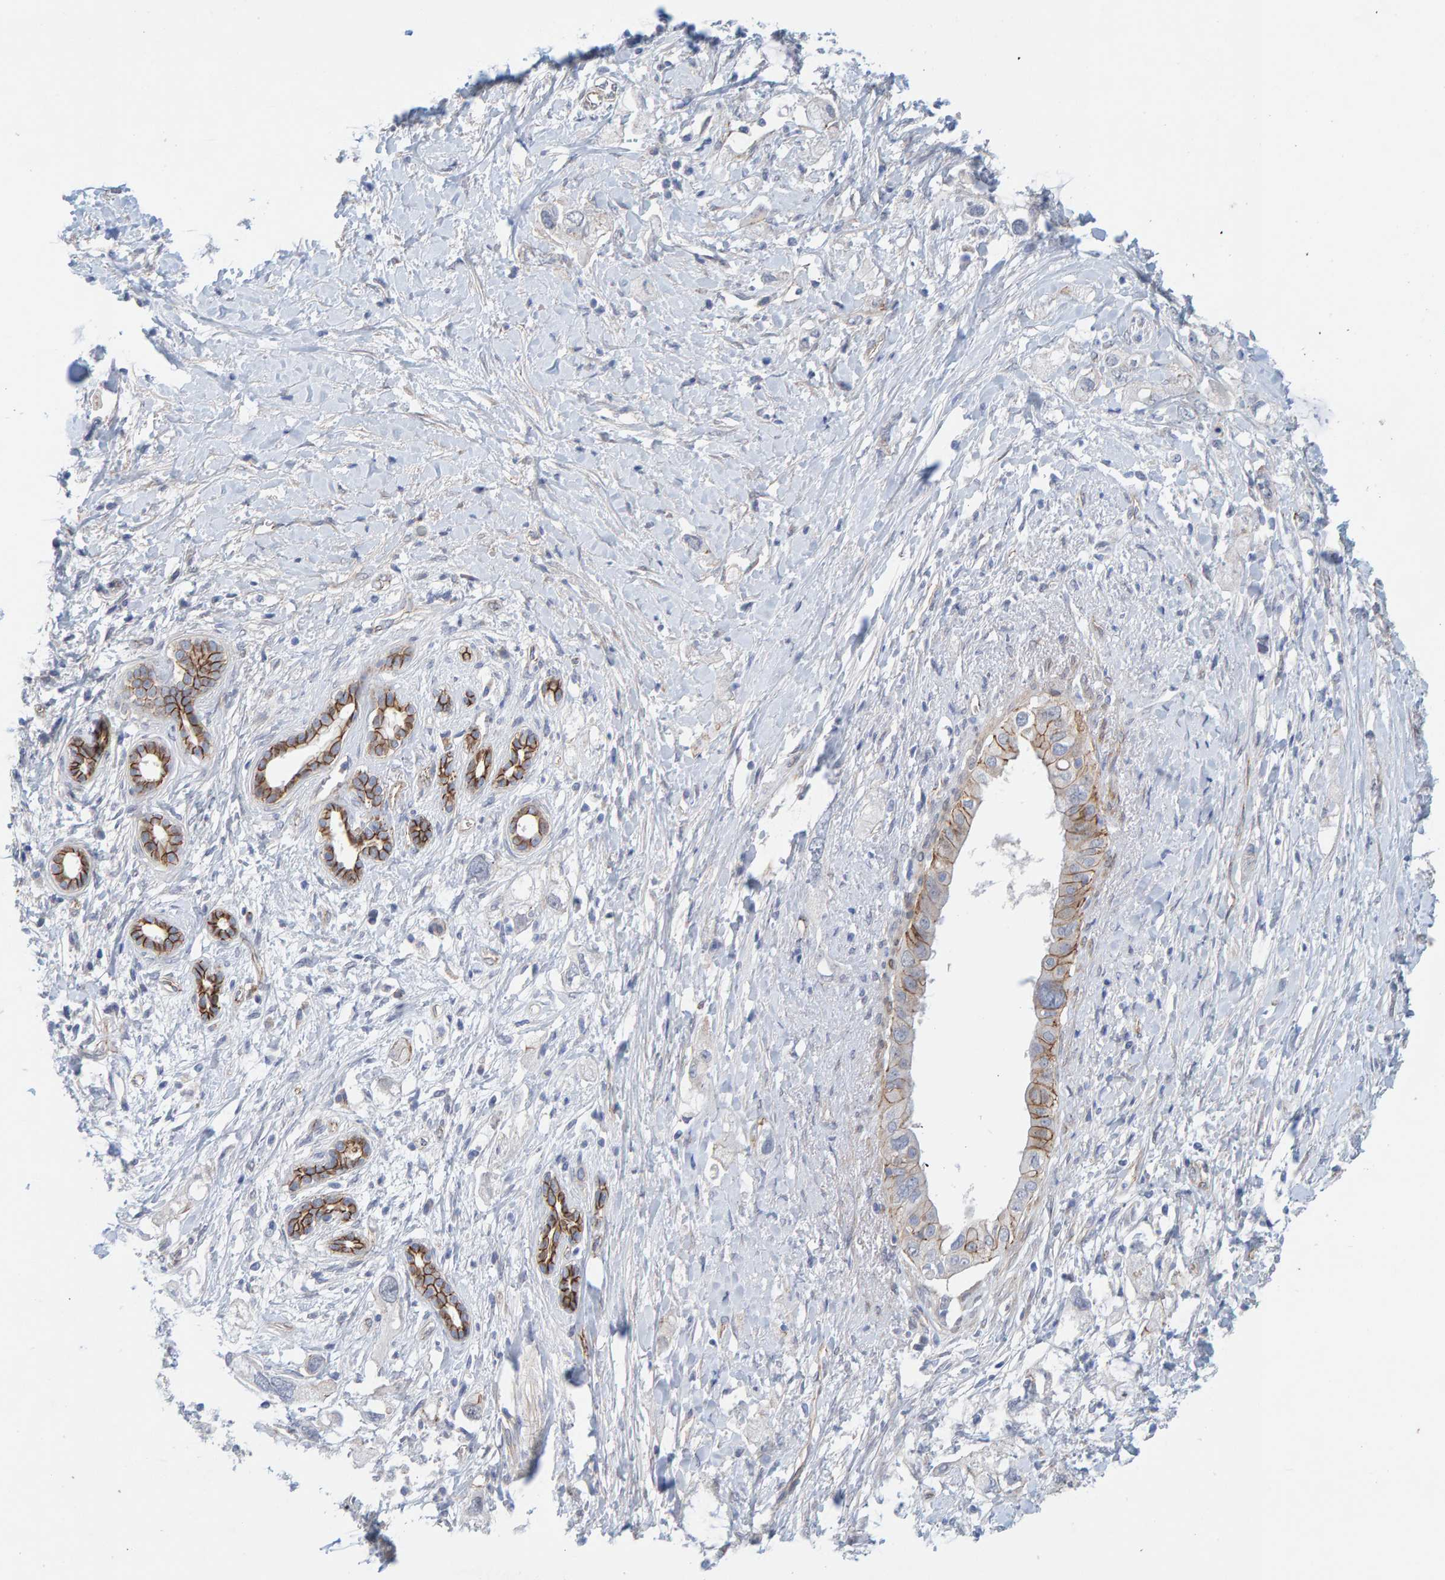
{"staining": {"intensity": "weak", "quantity": "<25%", "location": "cytoplasmic/membranous"}, "tissue": "pancreatic cancer", "cell_type": "Tumor cells", "image_type": "cancer", "snomed": [{"axis": "morphology", "description": "Adenocarcinoma, NOS"}, {"axis": "topography", "description": "Pancreas"}], "caption": "This is a micrograph of IHC staining of pancreatic adenocarcinoma, which shows no expression in tumor cells.", "gene": "KRBA2", "patient": {"sex": "female", "age": 56}}